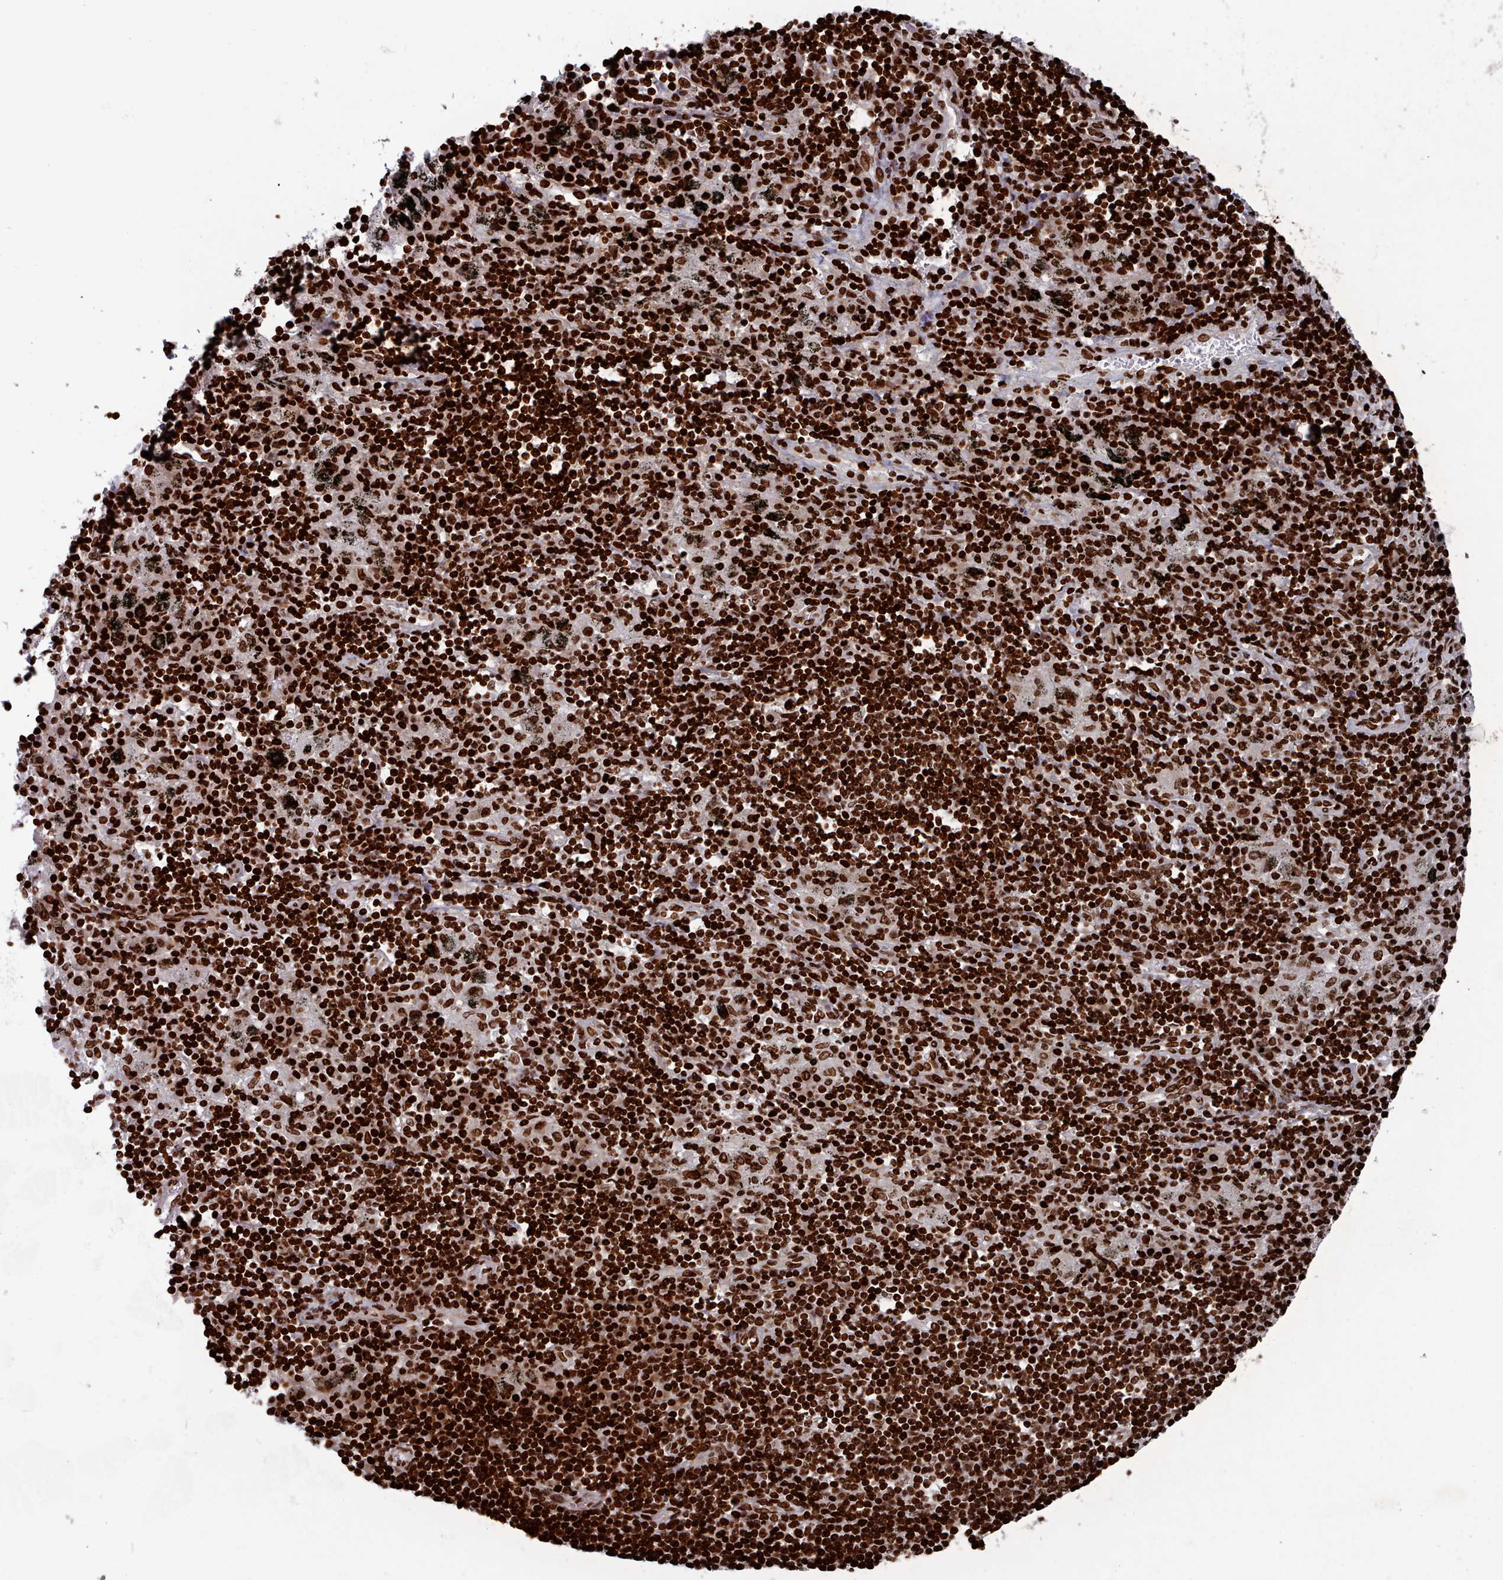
{"staining": {"intensity": "strong", "quantity": ">75%", "location": "nuclear"}, "tissue": "soft tissue", "cell_type": "Fibroblasts", "image_type": "normal", "snomed": [{"axis": "morphology", "description": "Normal tissue, NOS"}, {"axis": "topography", "description": "Lymph node"}, {"axis": "topography", "description": "Cartilage tissue"}, {"axis": "topography", "description": "Bronchus"}], "caption": "Brown immunohistochemical staining in unremarkable soft tissue shows strong nuclear expression in about >75% of fibroblasts.", "gene": "PCDHB11", "patient": {"sex": "male", "age": 63}}